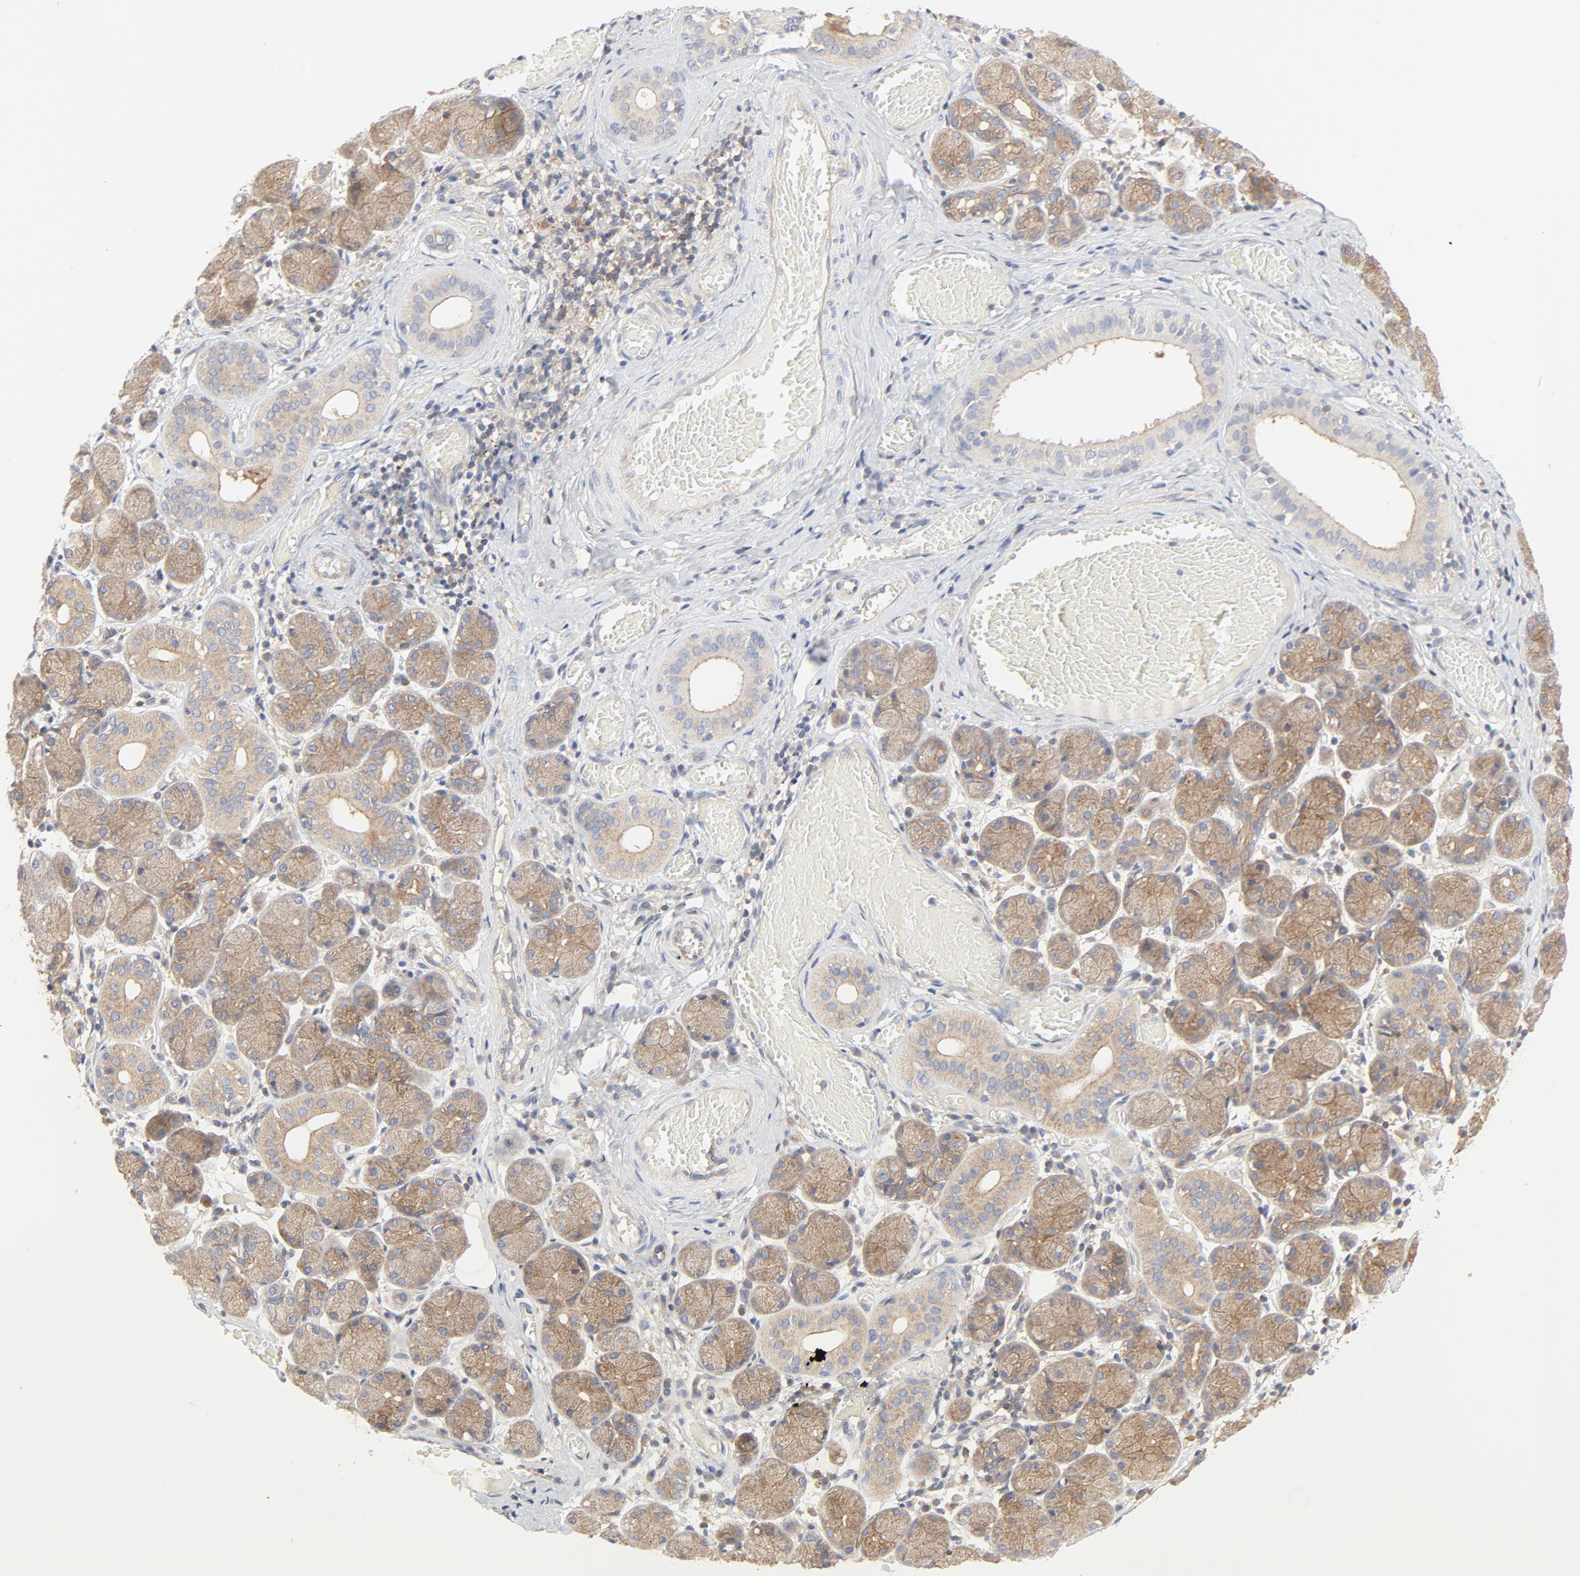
{"staining": {"intensity": "moderate", "quantity": ">75%", "location": "cytoplasmic/membranous"}, "tissue": "salivary gland", "cell_type": "Glandular cells", "image_type": "normal", "snomed": [{"axis": "morphology", "description": "Normal tissue, NOS"}, {"axis": "topography", "description": "Salivary gland"}], "caption": "Immunohistochemical staining of unremarkable salivary gland displays medium levels of moderate cytoplasmic/membranous positivity in about >75% of glandular cells. Using DAB (brown) and hematoxylin (blue) stains, captured at high magnification using brightfield microscopy.", "gene": "RABEP1", "patient": {"sex": "female", "age": 24}}